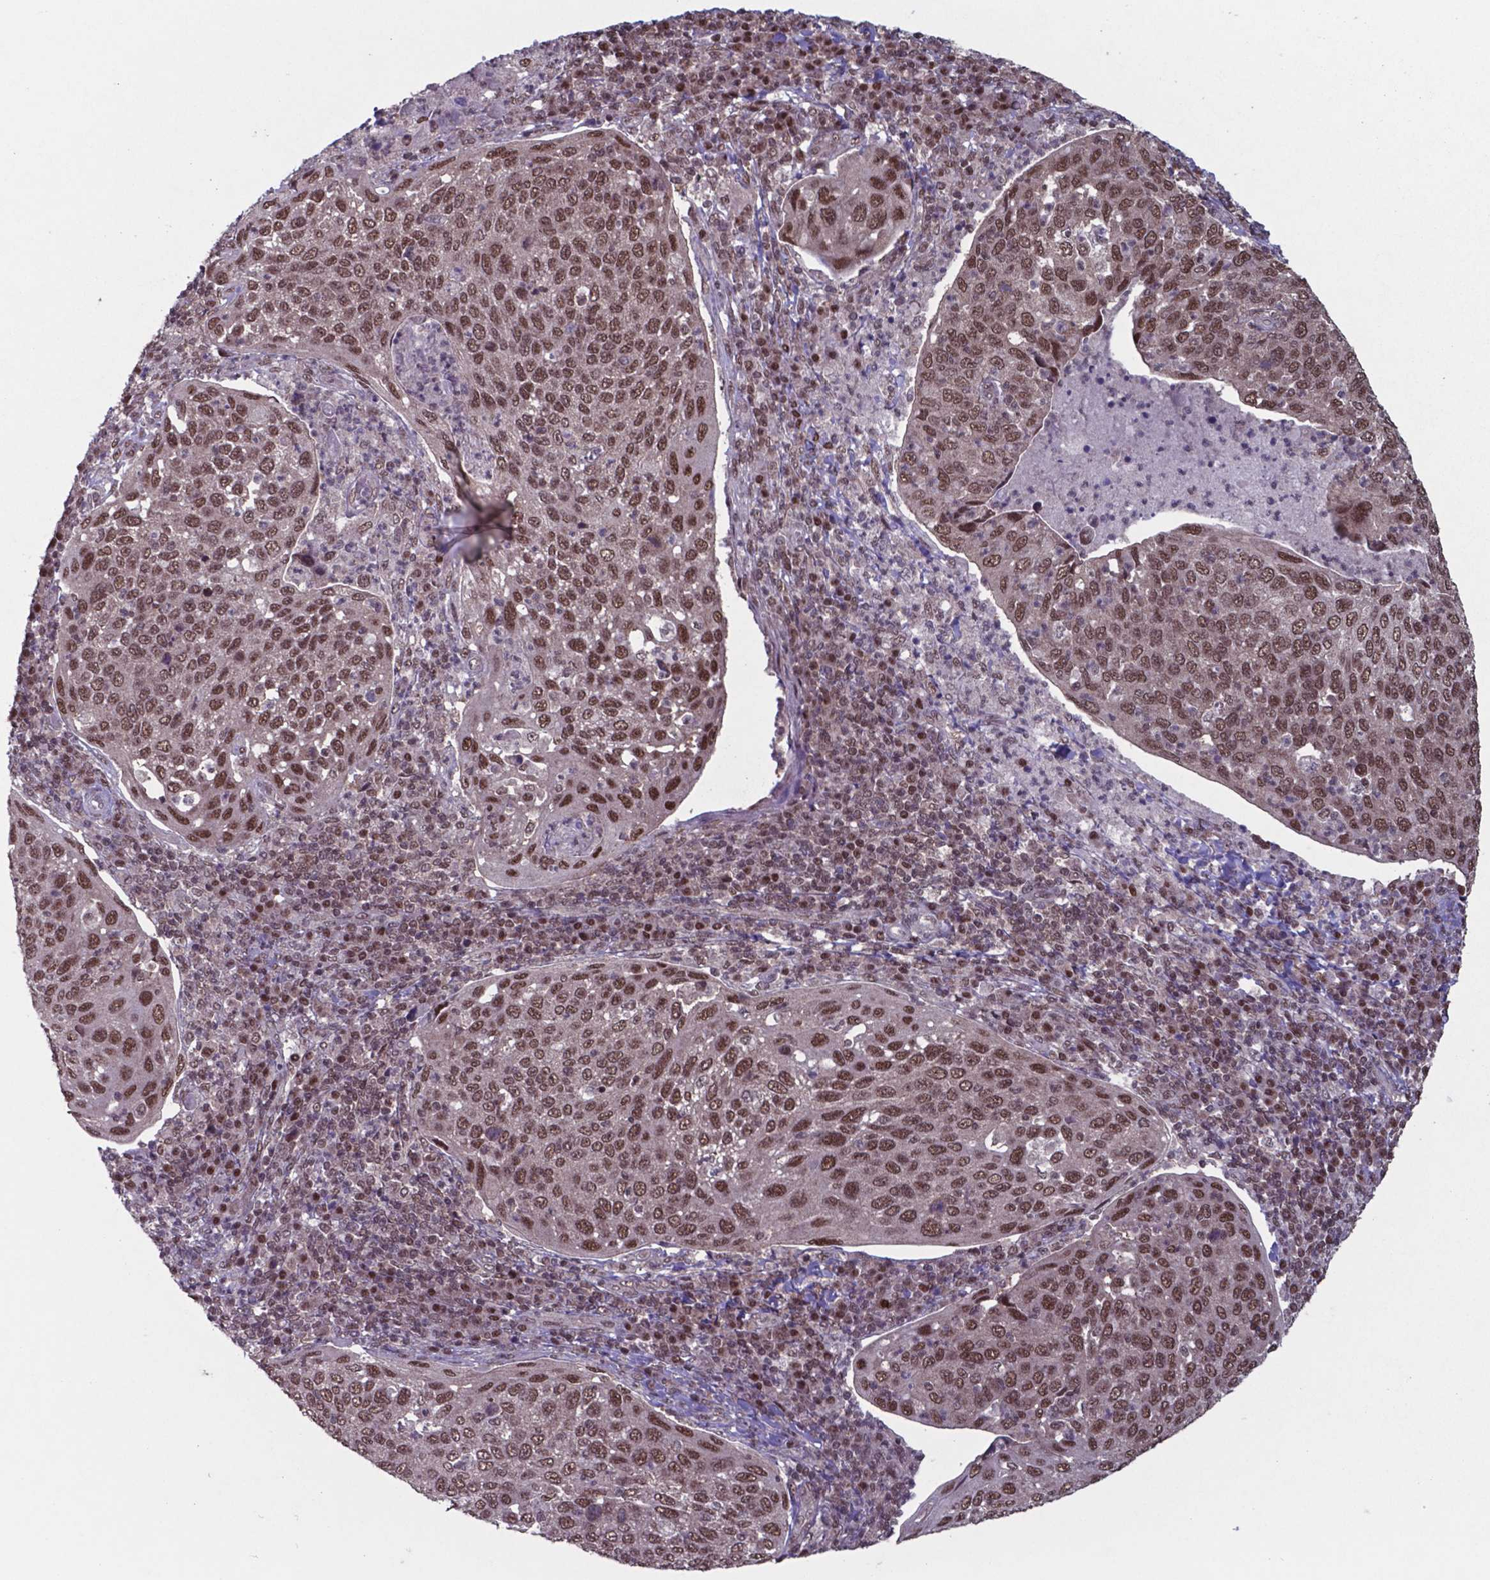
{"staining": {"intensity": "strong", "quantity": ">75%", "location": "nuclear"}, "tissue": "cervical cancer", "cell_type": "Tumor cells", "image_type": "cancer", "snomed": [{"axis": "morphology", "description": "Squamous cell carcinoma, NOS"}, {"axis": "topography", "description": "Cervix"}], "caption": "The histopathology image exhibits immunohistochemical staining of cervical cancer. There is strong nuclear positivity is appreciated in about >75% of tumor cells.", "gene": "UBA1", "patient": {"sex": "female", "age": 54}}